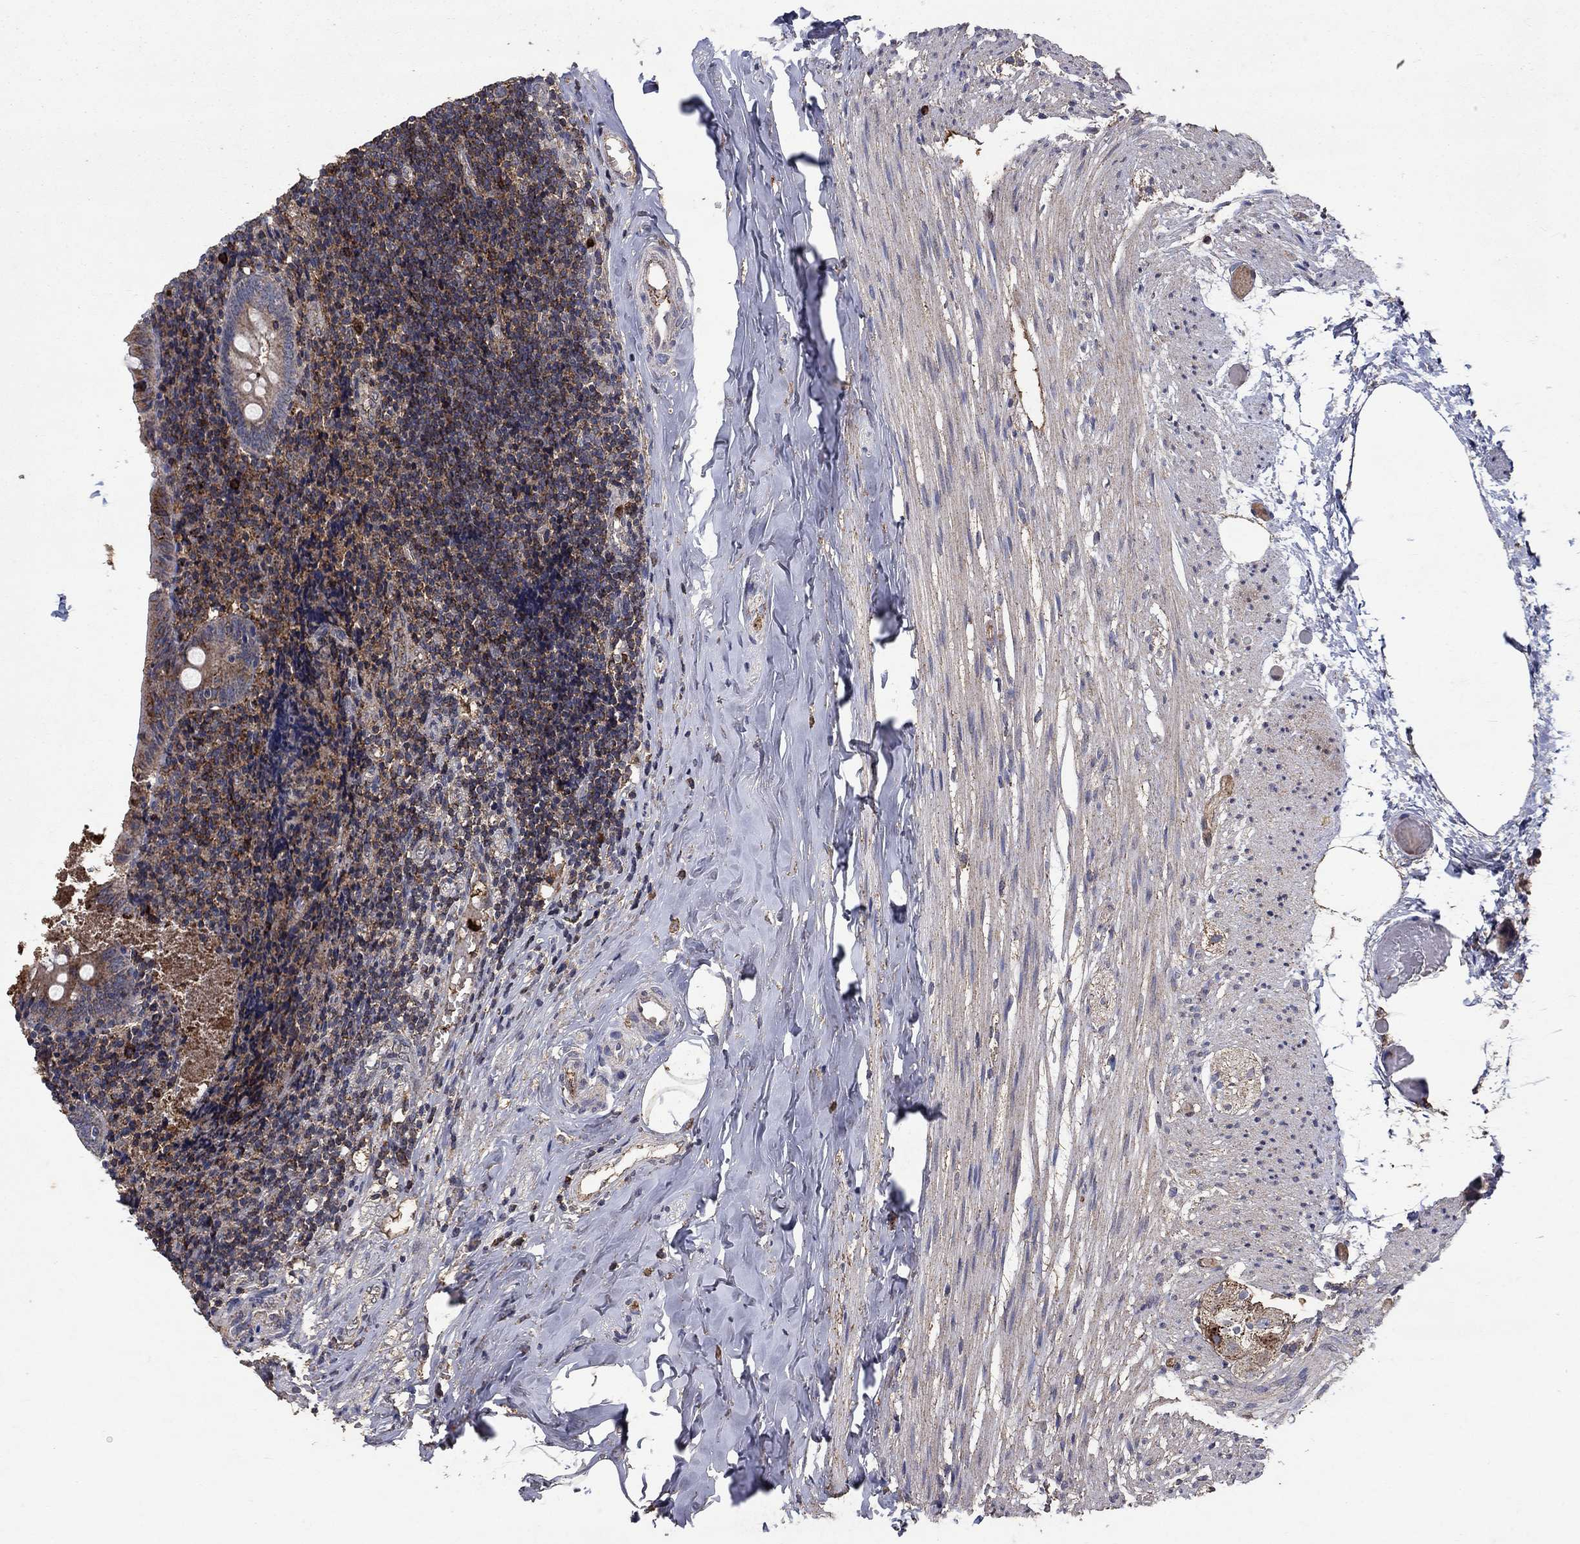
{"staining": {"intensity": "moderate", "quantity": "25%-75%", "location": "cytoplasmic/membranous"}, "tissue": "appendix", "cell_type": "Glandular cells", "image_type": "normal", "snomed": [{"axis": "morphology", "description": "Normal tissue, NOS"}, {"axis": "topography", "description": "Appendix"}], "caption": "Immunohistochemistry (IHC) of benign appendix exhibits medium levels of moderate cytoplasmic/membranous expression in approximately 25%-75% of glandular cells. The staining is performed using DAB (3,3'-diaminobenzidine) brown chromogen to label protein expression. The nuclei are counter-stained blue using hematoxylin.", "gene": "CD24", "patient": {"sex": "female", "age": 23}}